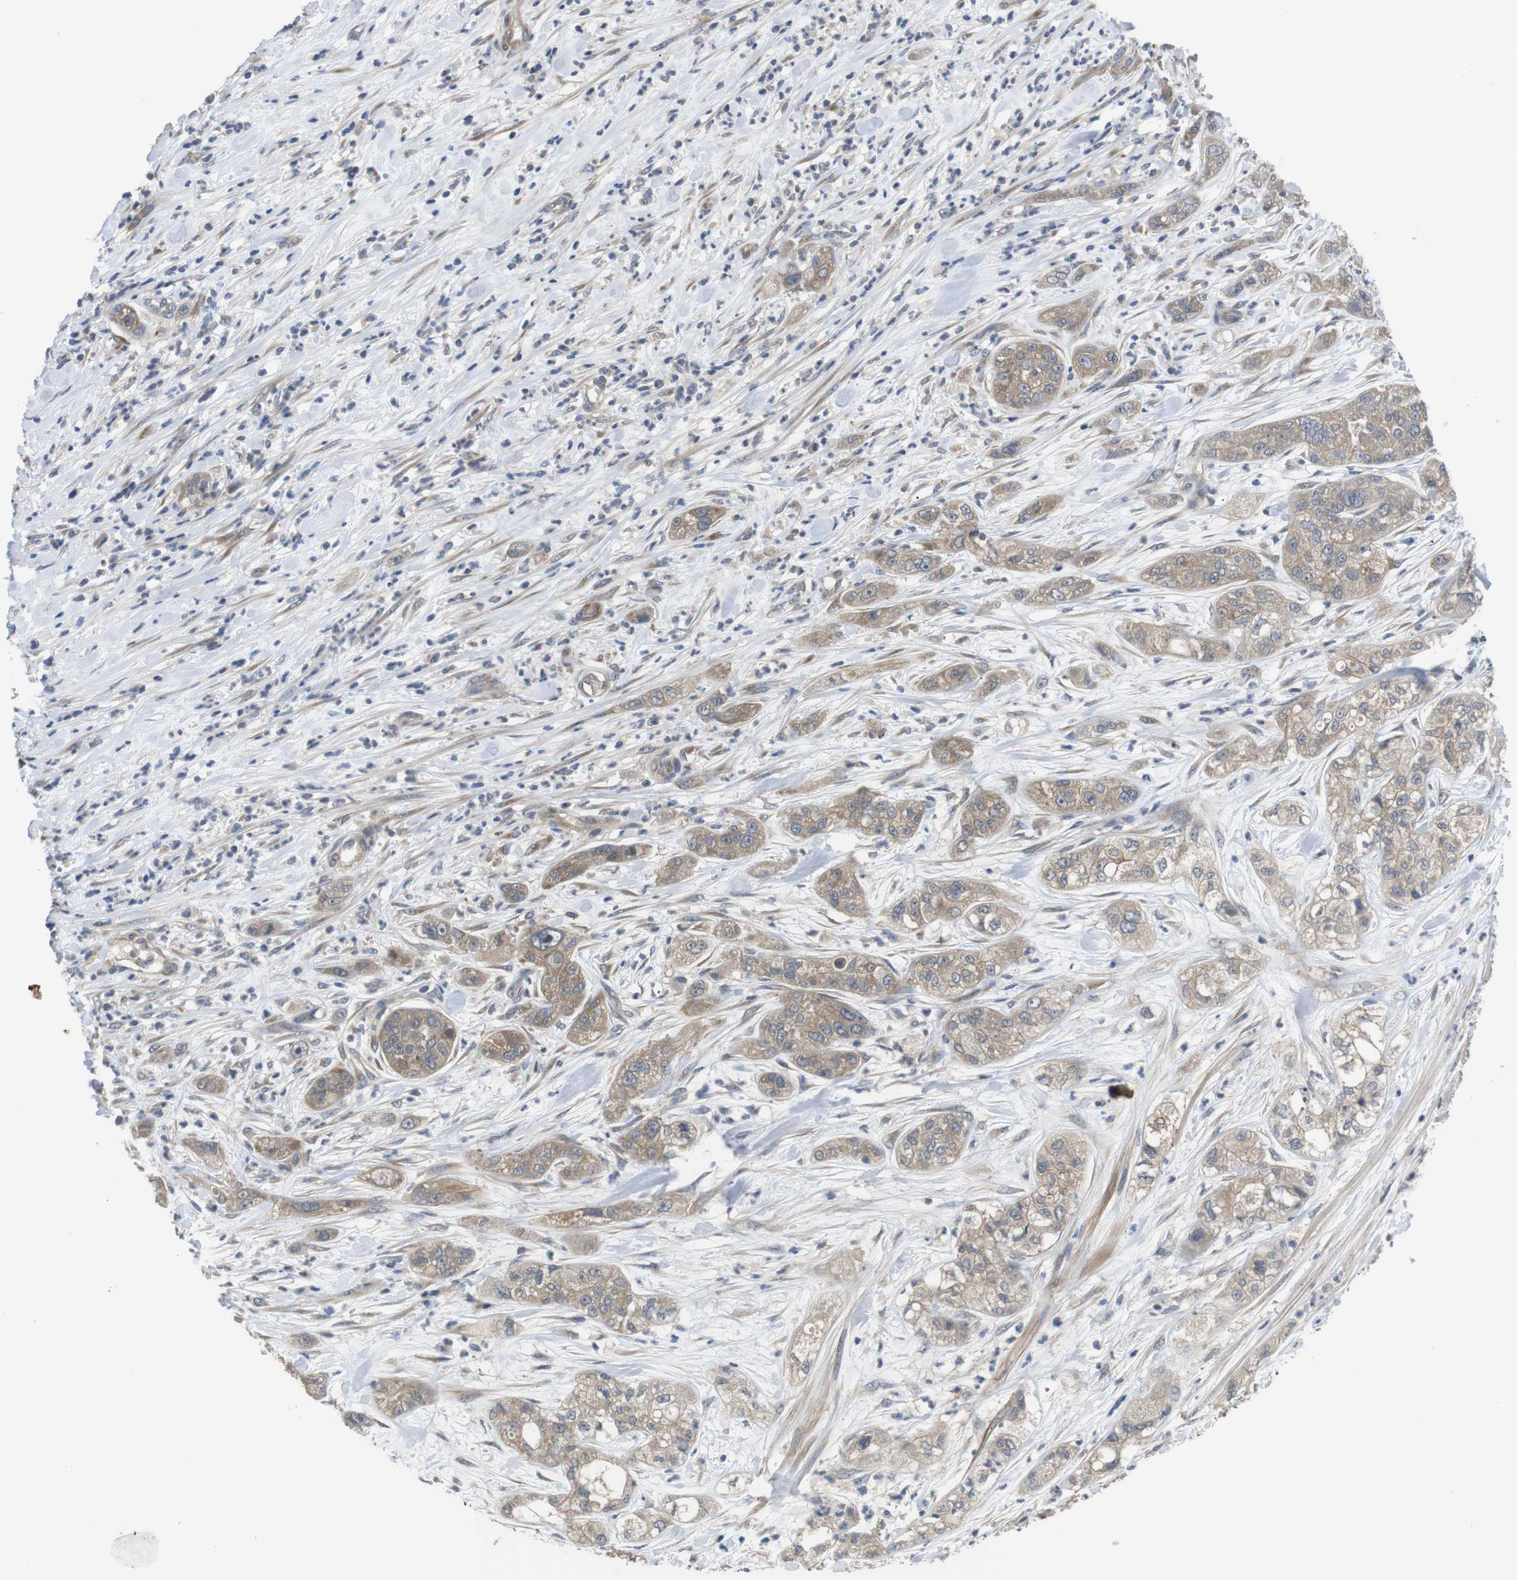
{"staining": {"intensity": "weak", "quantity": ">75%", "location": "cytoplasmic/membranous"}, "tissue": "pancreatic cancer", "cell_type": "Tumor cells", "image_type": "cancer", "snomed": [{"axis": "morphology", "description": "Adenocarcinoma, NOS"}, {"axis": "topography", "description": "Pancreas"}], "caption": "Immunohistochemistry image of neoplastic tissue: human adenocarcinoma (pancreatic) stained using IHC exhibits low levels of weak protein expression localized specifically in the cytoplasmic/membranous of tumor cells, appearing as a cytoplasmic/membranous brown color.", "gene": "ADGRL3", "patient": {"sex": "female", "age": 78}}